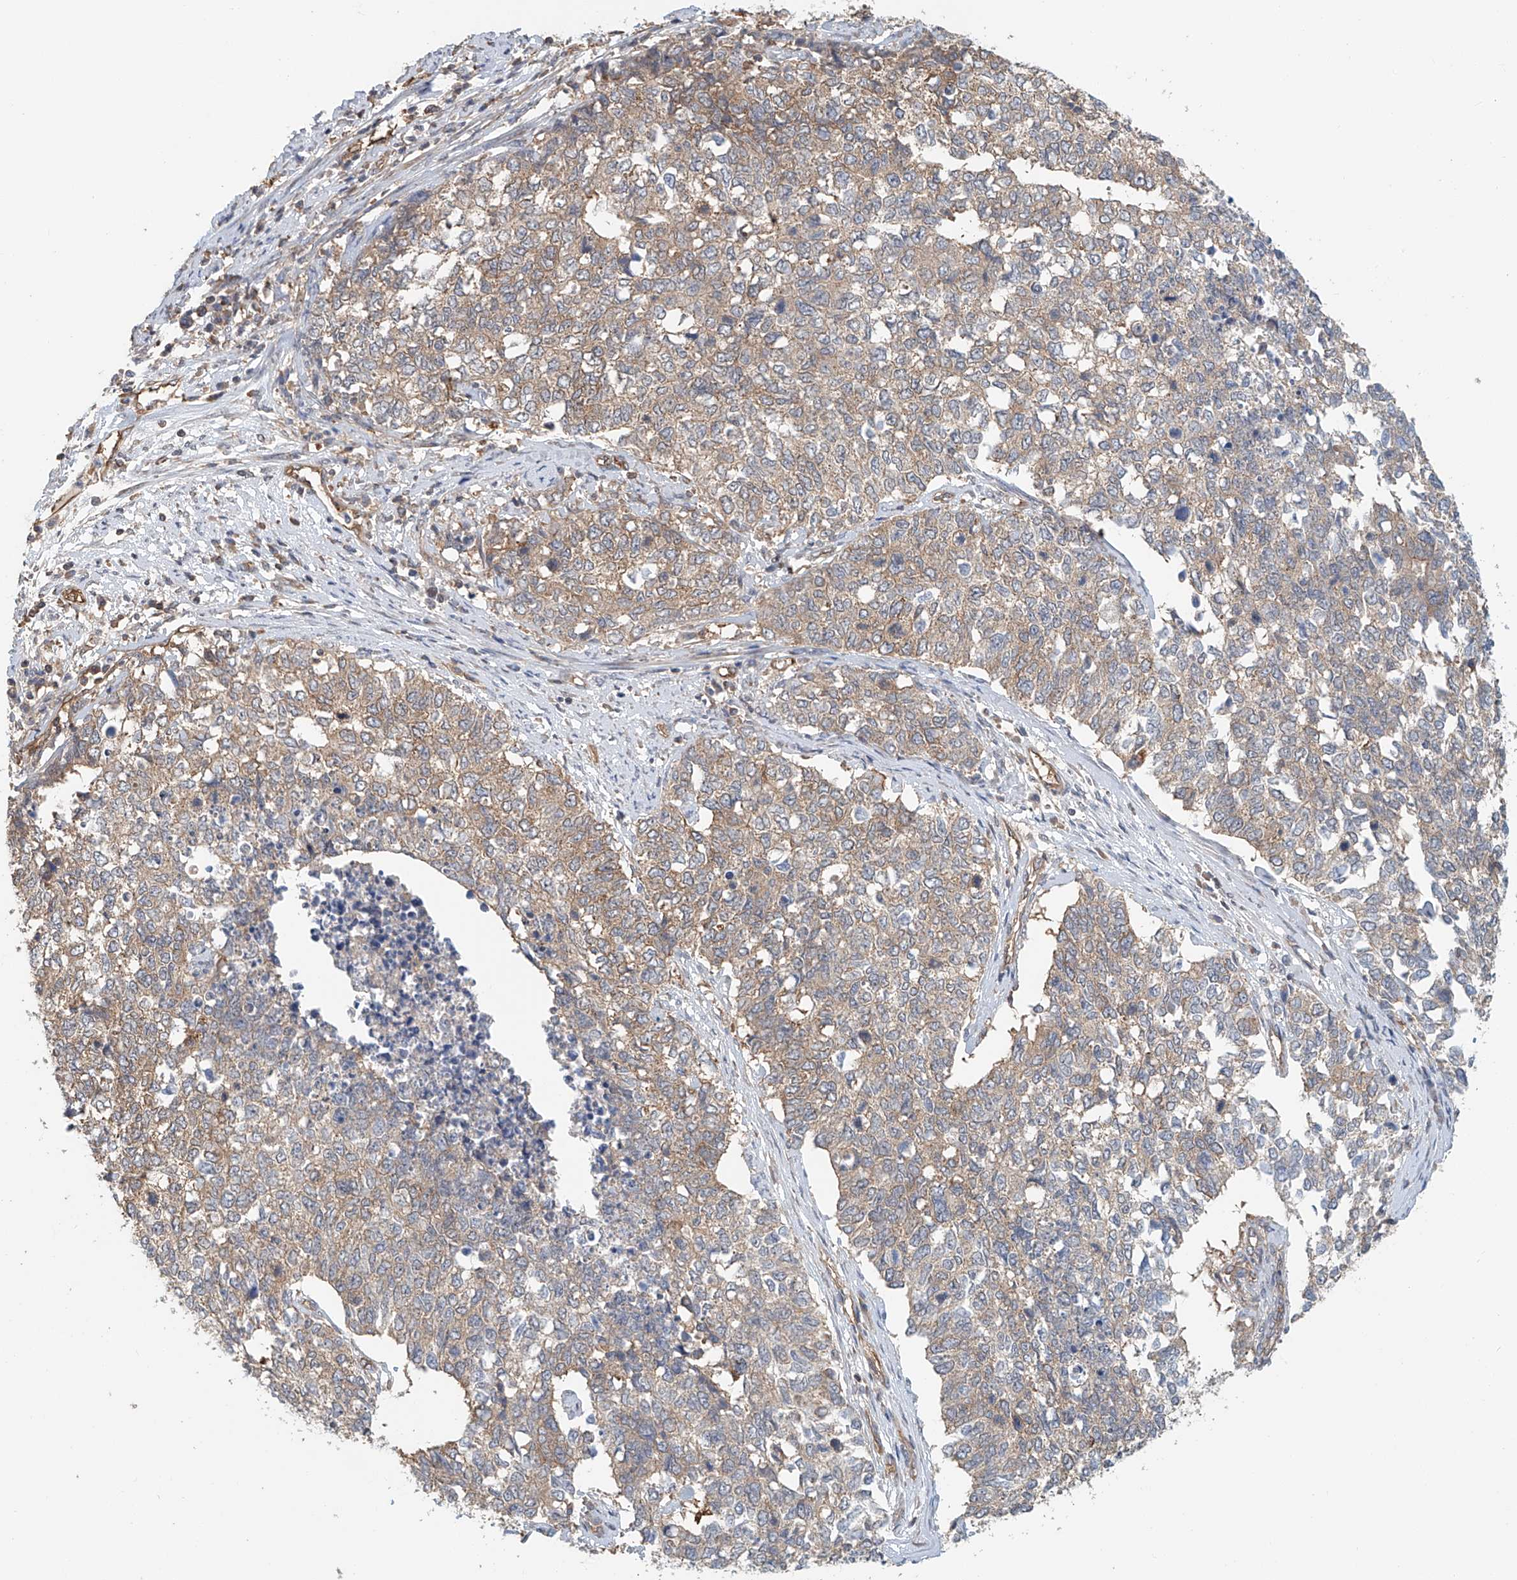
{"staining": {"intensity": "weak", "quantity": "25%-75%", "location": "cytoplasmic/membranous"}, "tissue": "cervical cancer", "cell_type": "Tumor cells", "image_type": "cancer", "snomed": [{"axis": "morphology", "description": "Squamous cell carcinoma, NOS"}, {"axis": "topography", "description": "Cervix"}], "caption": "Protein staining by immunohistochemistry (IHC) exhibits weak cytoplasmic/membranous staining in approximately 25%-75% of tumor cells in squamous cell carcinoma (cervical).", "gene": "FRYL", "patient": {"sex": "female", "age": 63}}